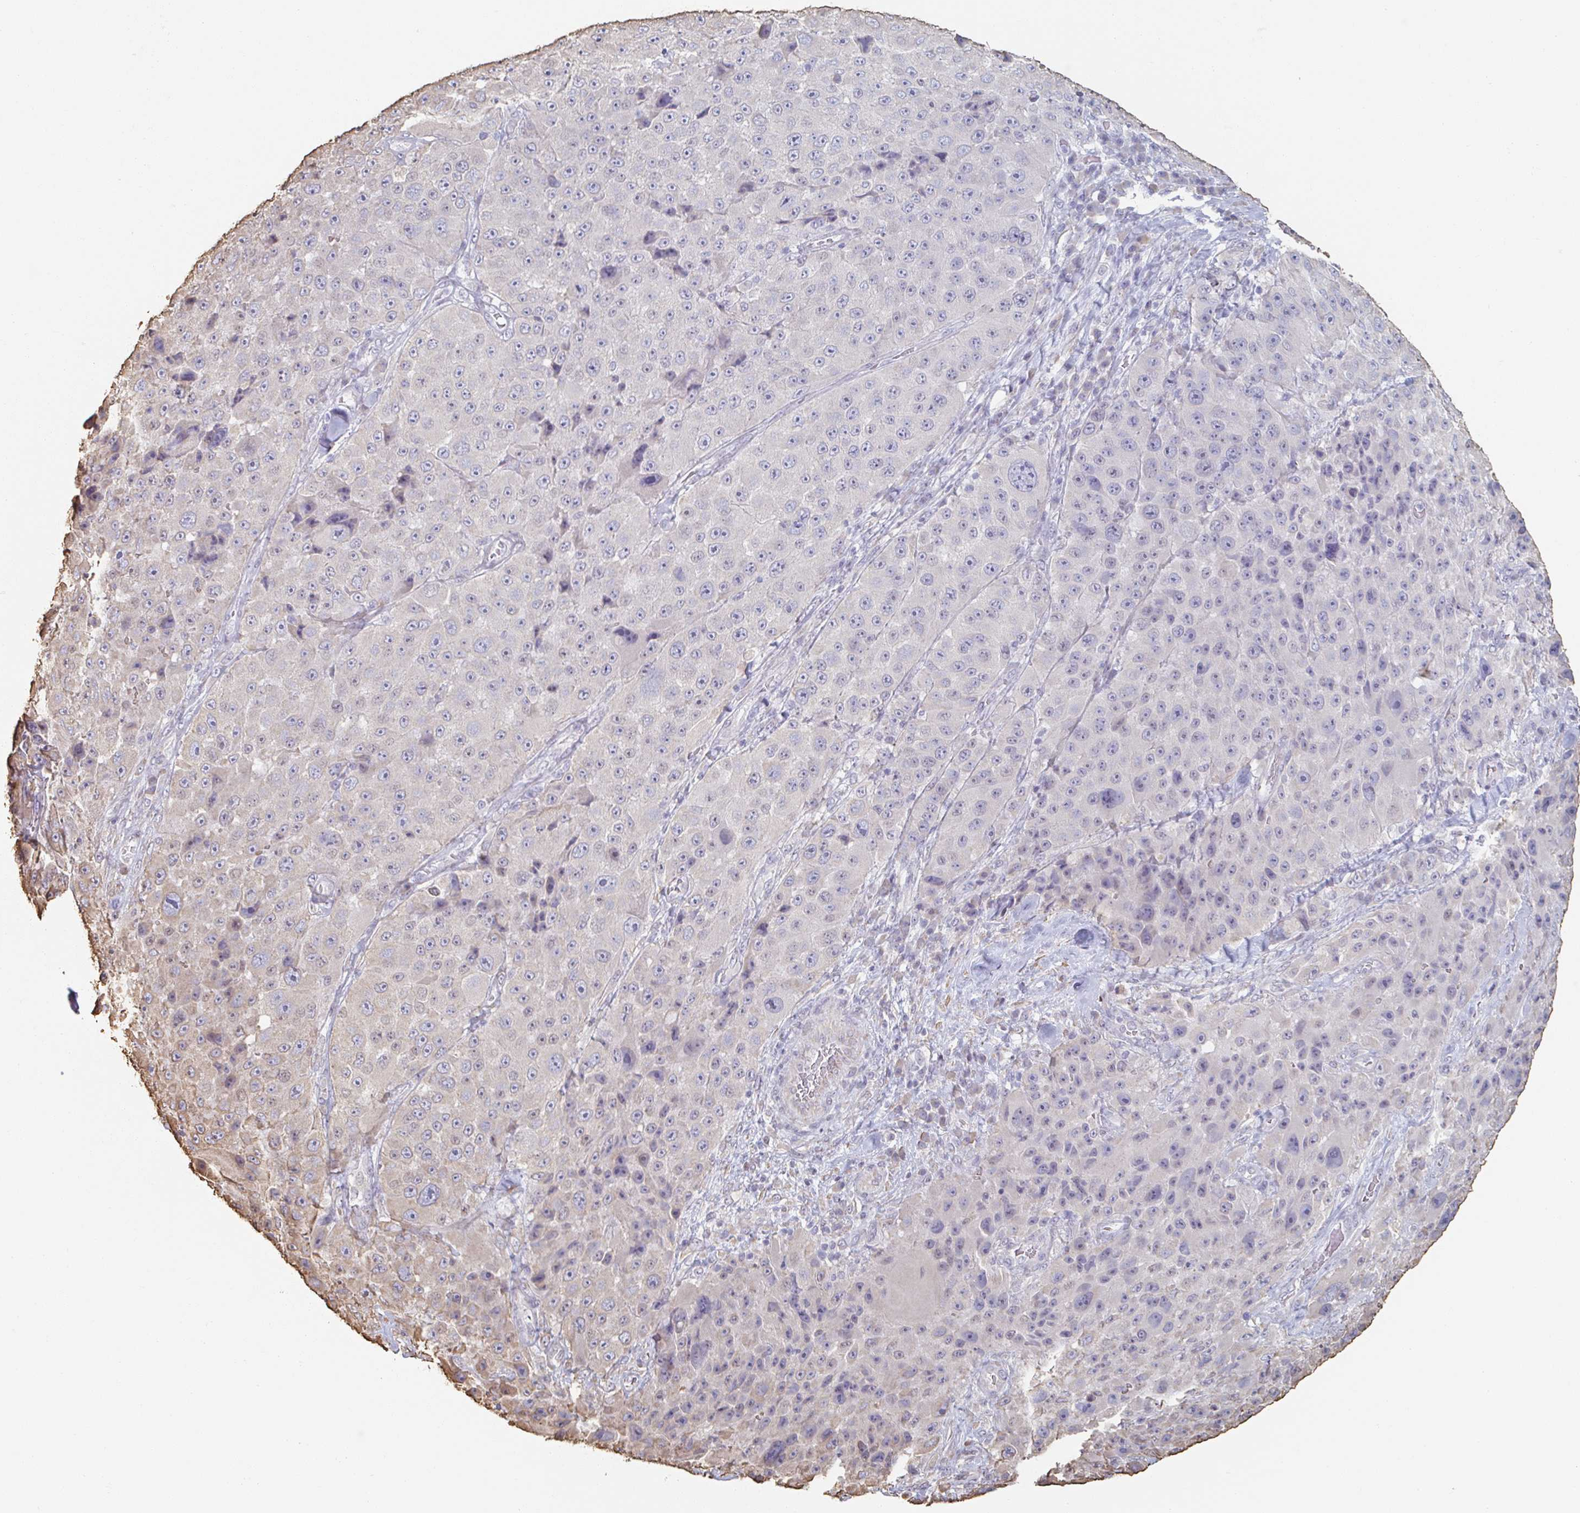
{"staining": {"intensity": "negative", "quantity": "none", "location": "none"}, "tissue": "melanoma", "cell_type": "Tumor cells", "image_type": "cancer", "snomed": [{"axis": "morphology", "description": "Malignant melanoma, Metastatic site"}, {"axis": "topography", "description": "Lymph node"}], "caption": "IHC micrograph of malignant melanoma (metastatic site) stained for a protein (brown), which displays no staining in tumor cells.", "gene": "RAB5IF", "patient": {"sex": "male", "age": 62}}